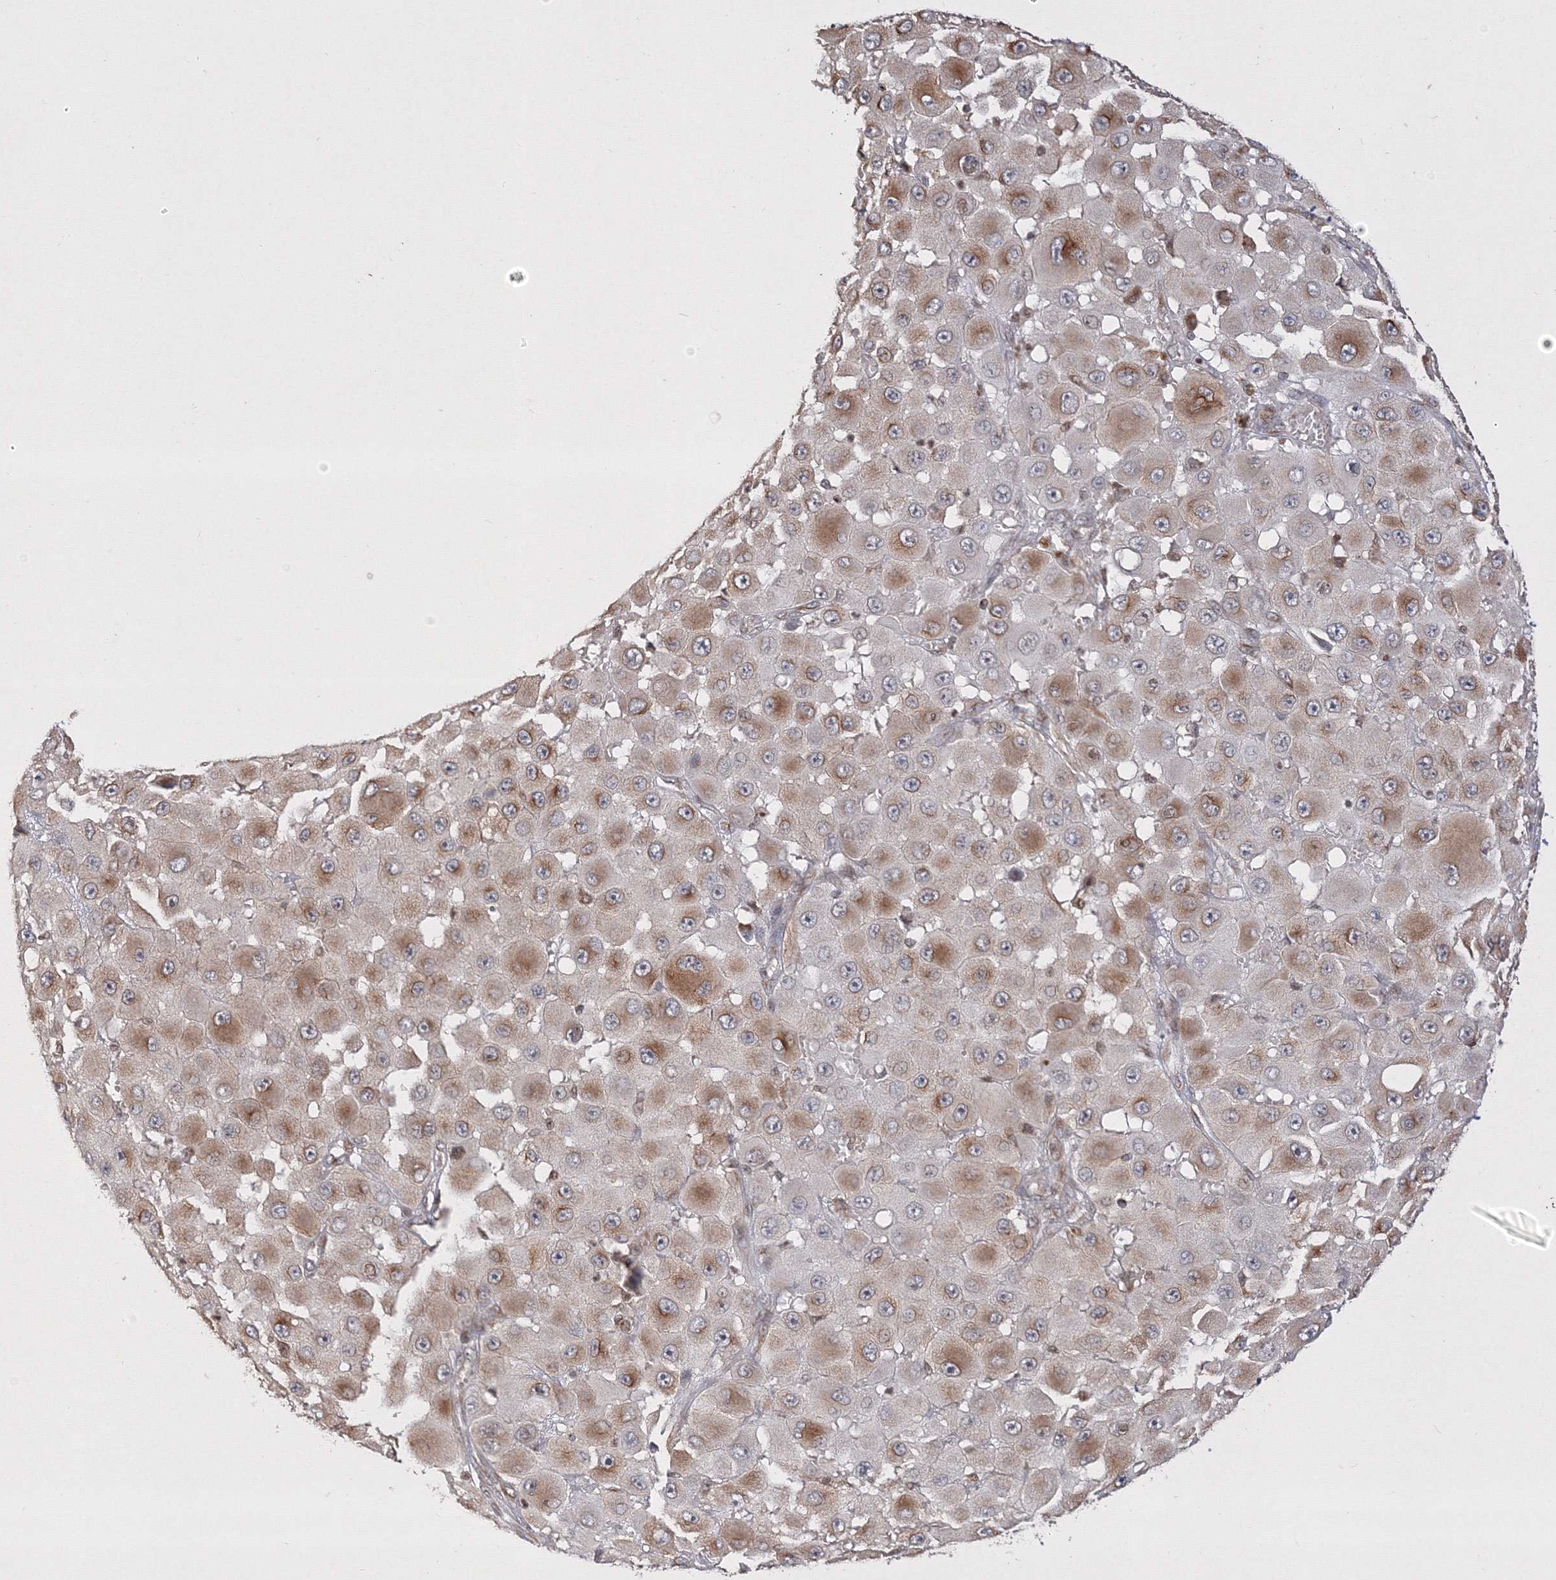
{"staining": {"intensity": "moderate", "quantity": "25%-75%", "location": "cytoplasmic/membranous"}, "tissue": "melanoma", "cell_type": "Tumor cells", "image_type": "cancer", "snomed": [{"axis": "morphology", "description": "Malignant melanoma, NOS"}, {"axis": "topography", "description": "Skin"}], "caption": "A high-resolution histopathology image shows IHC staining of malignant melanoma, which exhibits moderate cytoplasmic/membranous expression in approximately 25%-75% of tumor cells. The protein is shown in brown color, while the nuclei are stained blue.", "gene": "TMEM50B", "patient": {"sex": "female", "age": 81}}